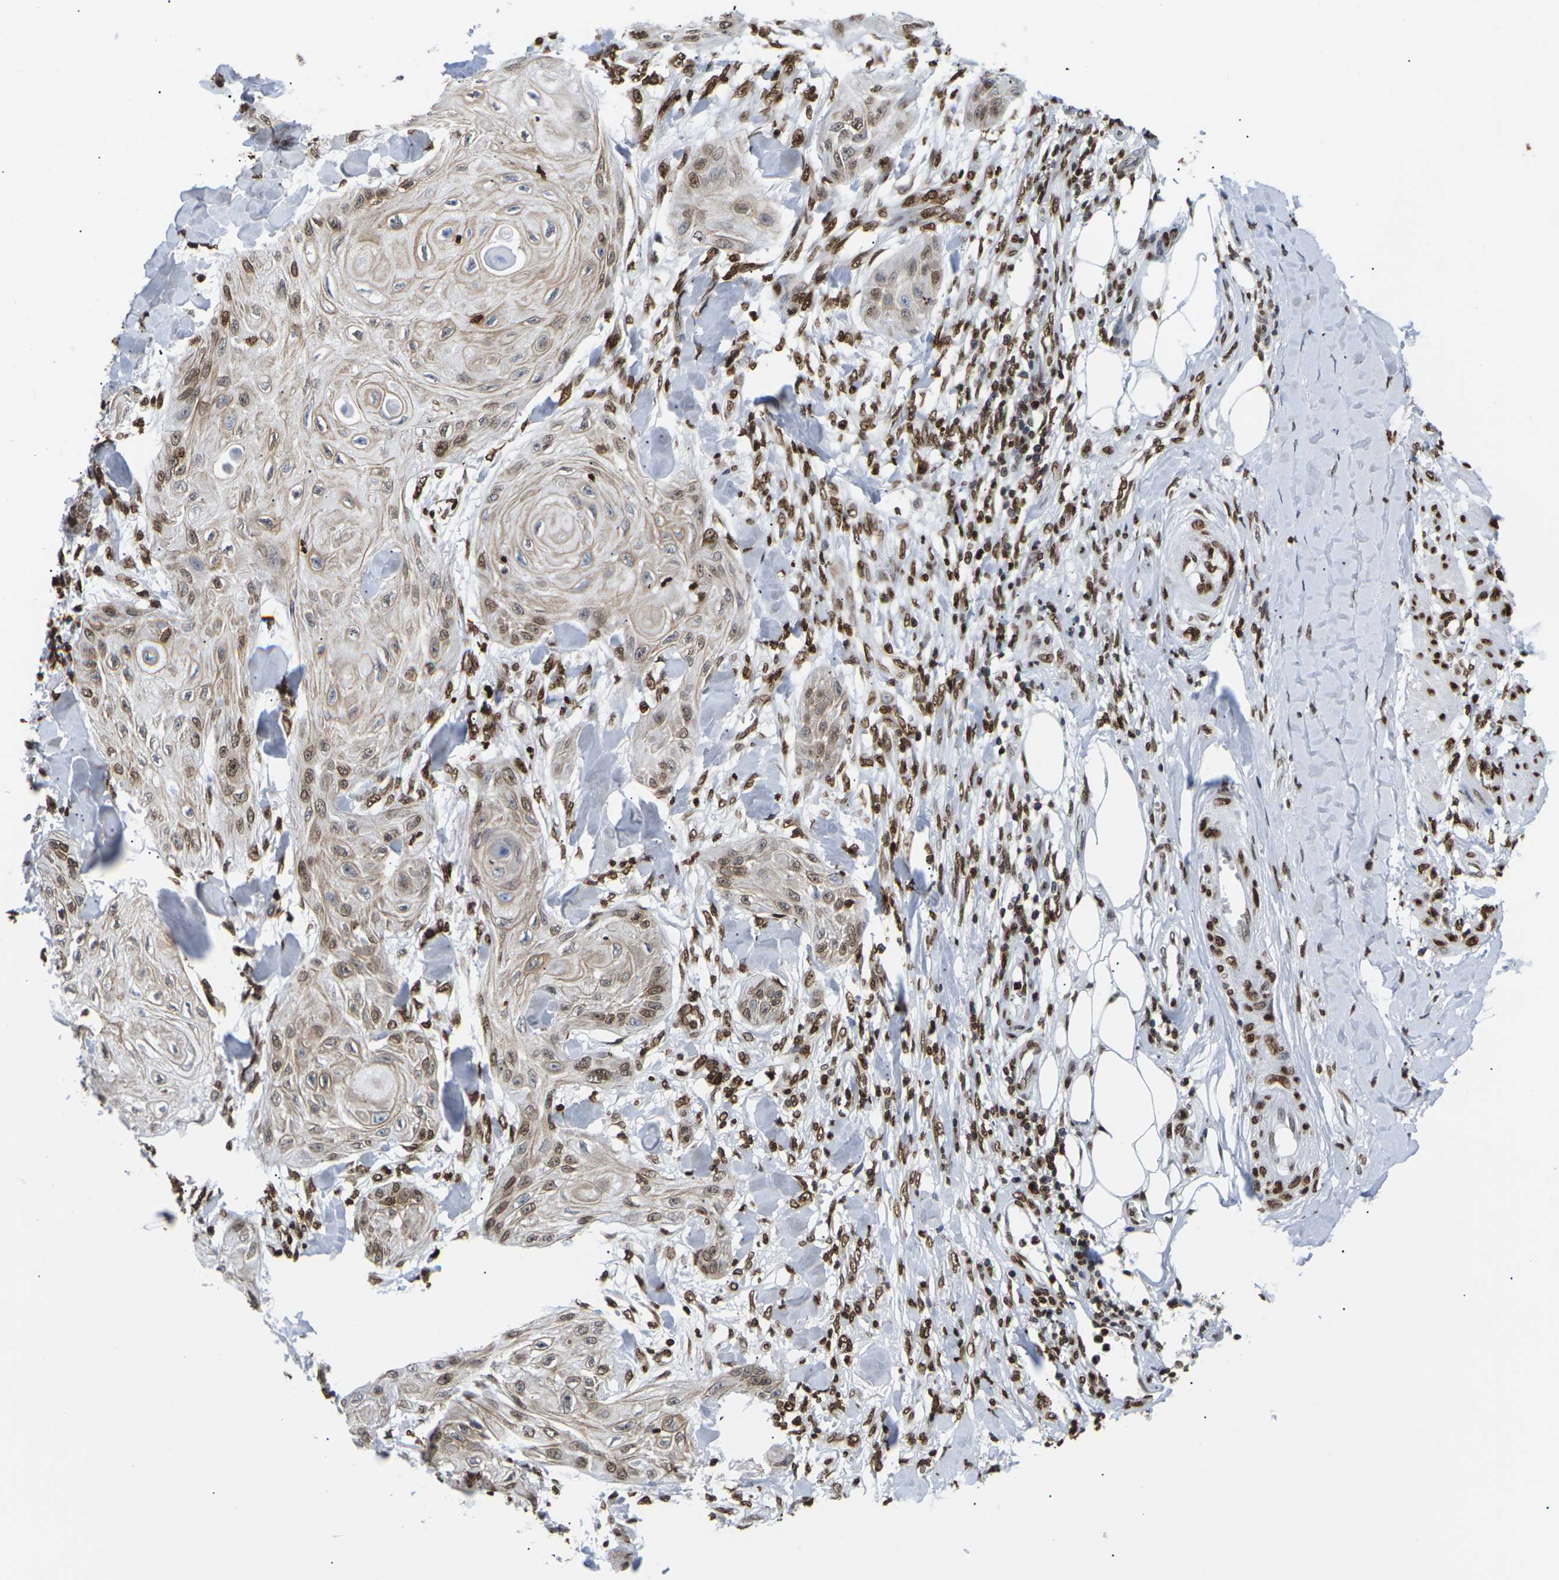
{"staining": {"intensity": "moderate", "quantity": "25%-75%", "location": "cytoplasmic/membranous,nuclear"}, "tissue": "skin cancer", "cell_type": "Tumor cells", "image_type": "cancer", "snomed": [{"axis": "morphology", "description": "Squamous cell carcinoma, NOS"}, {"axis": "topography", "description": "Skin"}], "caption": "IHC (DAB (3,3'-diaminobenzidine)) staining of squamous cell carcinoma (skin) demonstrates moderate cytoplasmic/membranous and nuclear protein staining in about 25%-75% of tumor cells. Nuclei are stained in blue.", "gene": "H2AC21", "patient": {"sex": "male", "age": 74}}